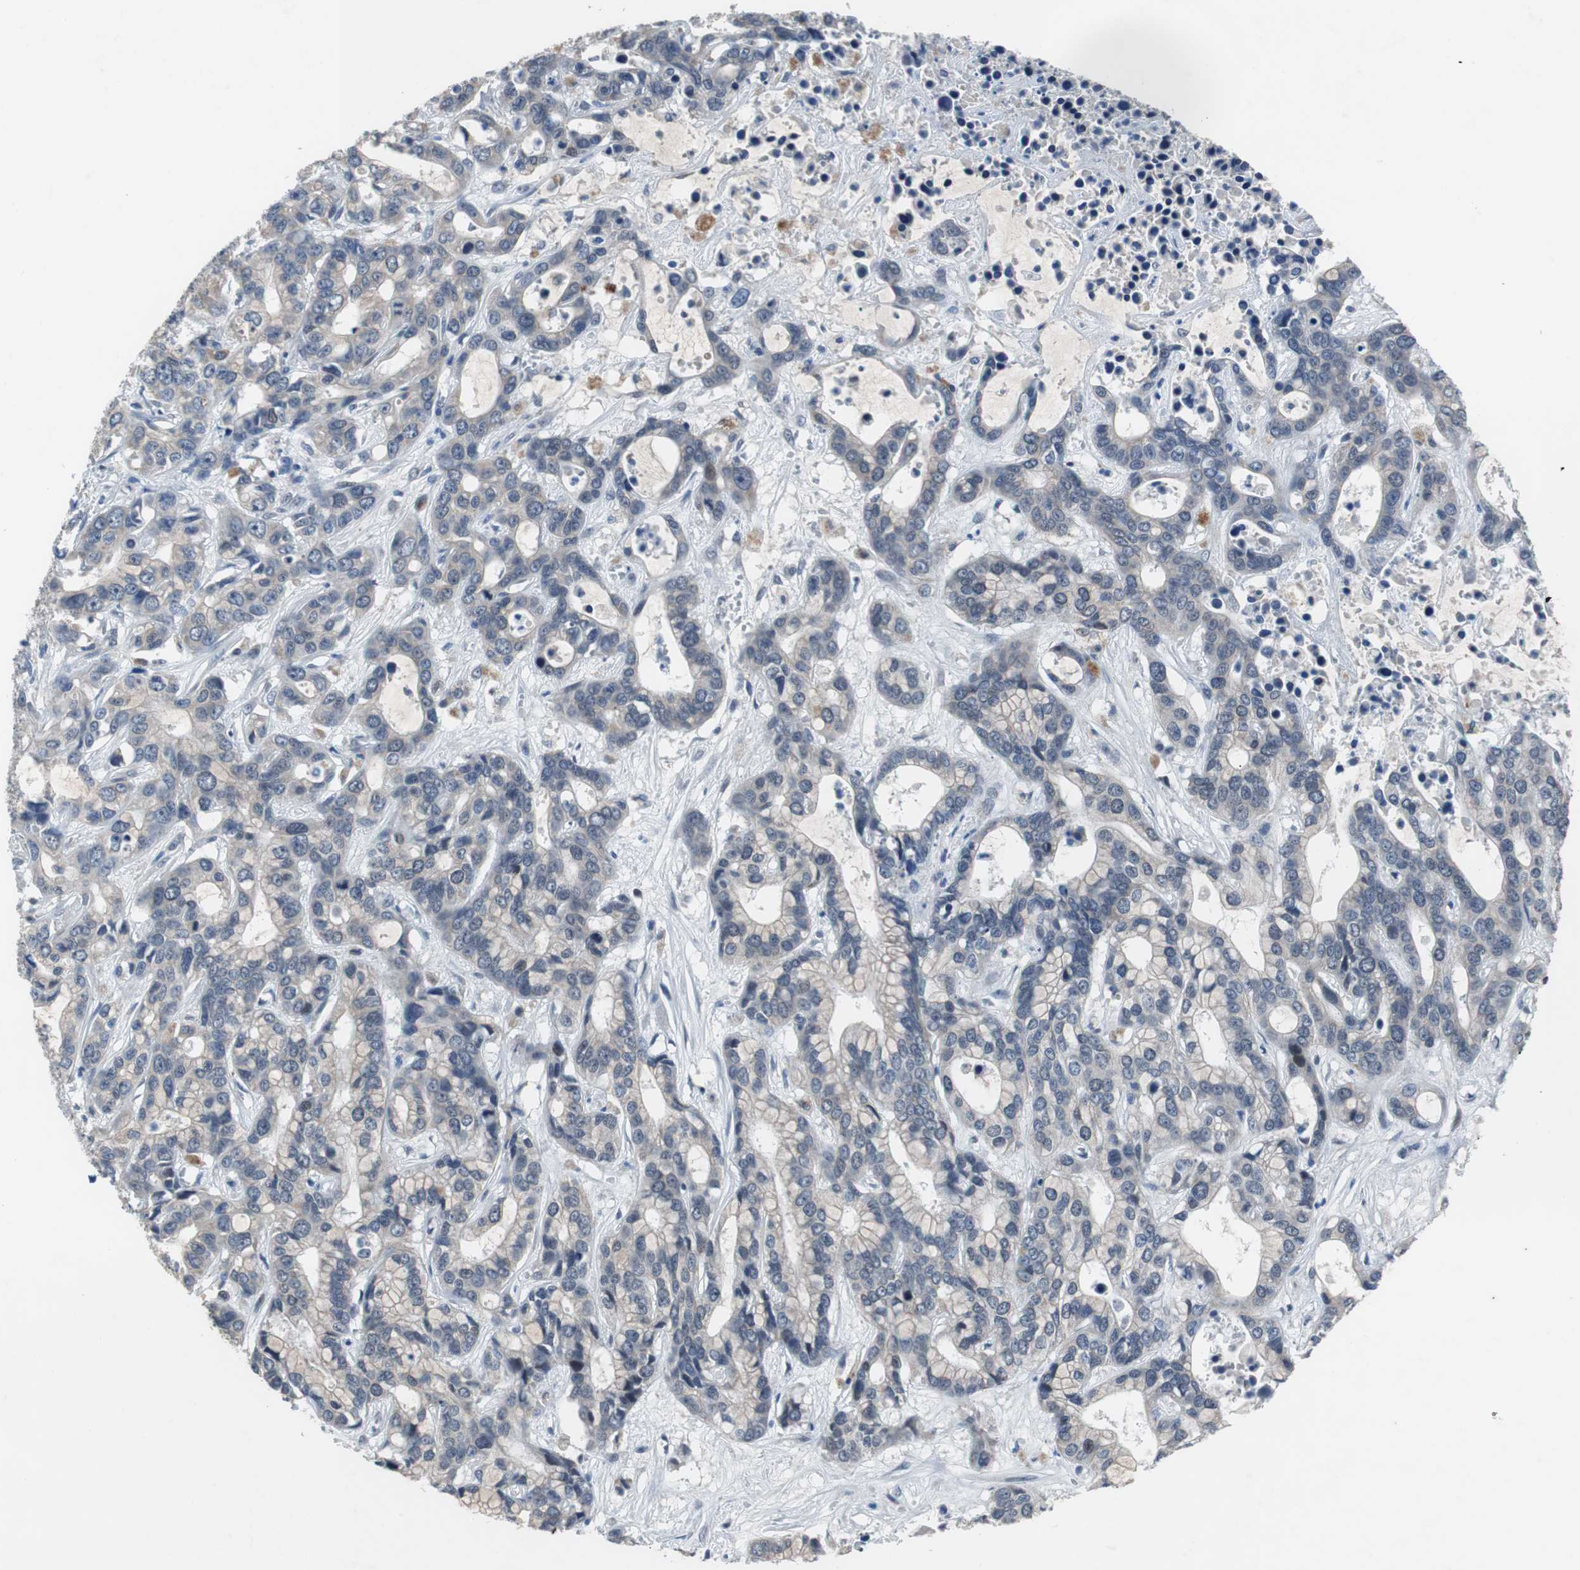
{"staining": {"intensity": "weak", "quantity": "<25%", "location": "cytoplasmic/membranous"}, "tissue": "liver cancer", "cell_type": "Tumor cells", "image_type": "cancer", "snomed": [{"axis": "morphology", "description": "Cholangiocarcinoma"}, {"axis": "topography", "description": "Liver"}], "caption": "Tumor cells are negative for protein expression in human liver cancer (cholangiocarcinoma). (Brightfield microscopy of DAB (3,3'-diaminobenzidine) IHC at high magnification).", "gene": "TP63", "patient": {"sex": "female", "age": 65}}